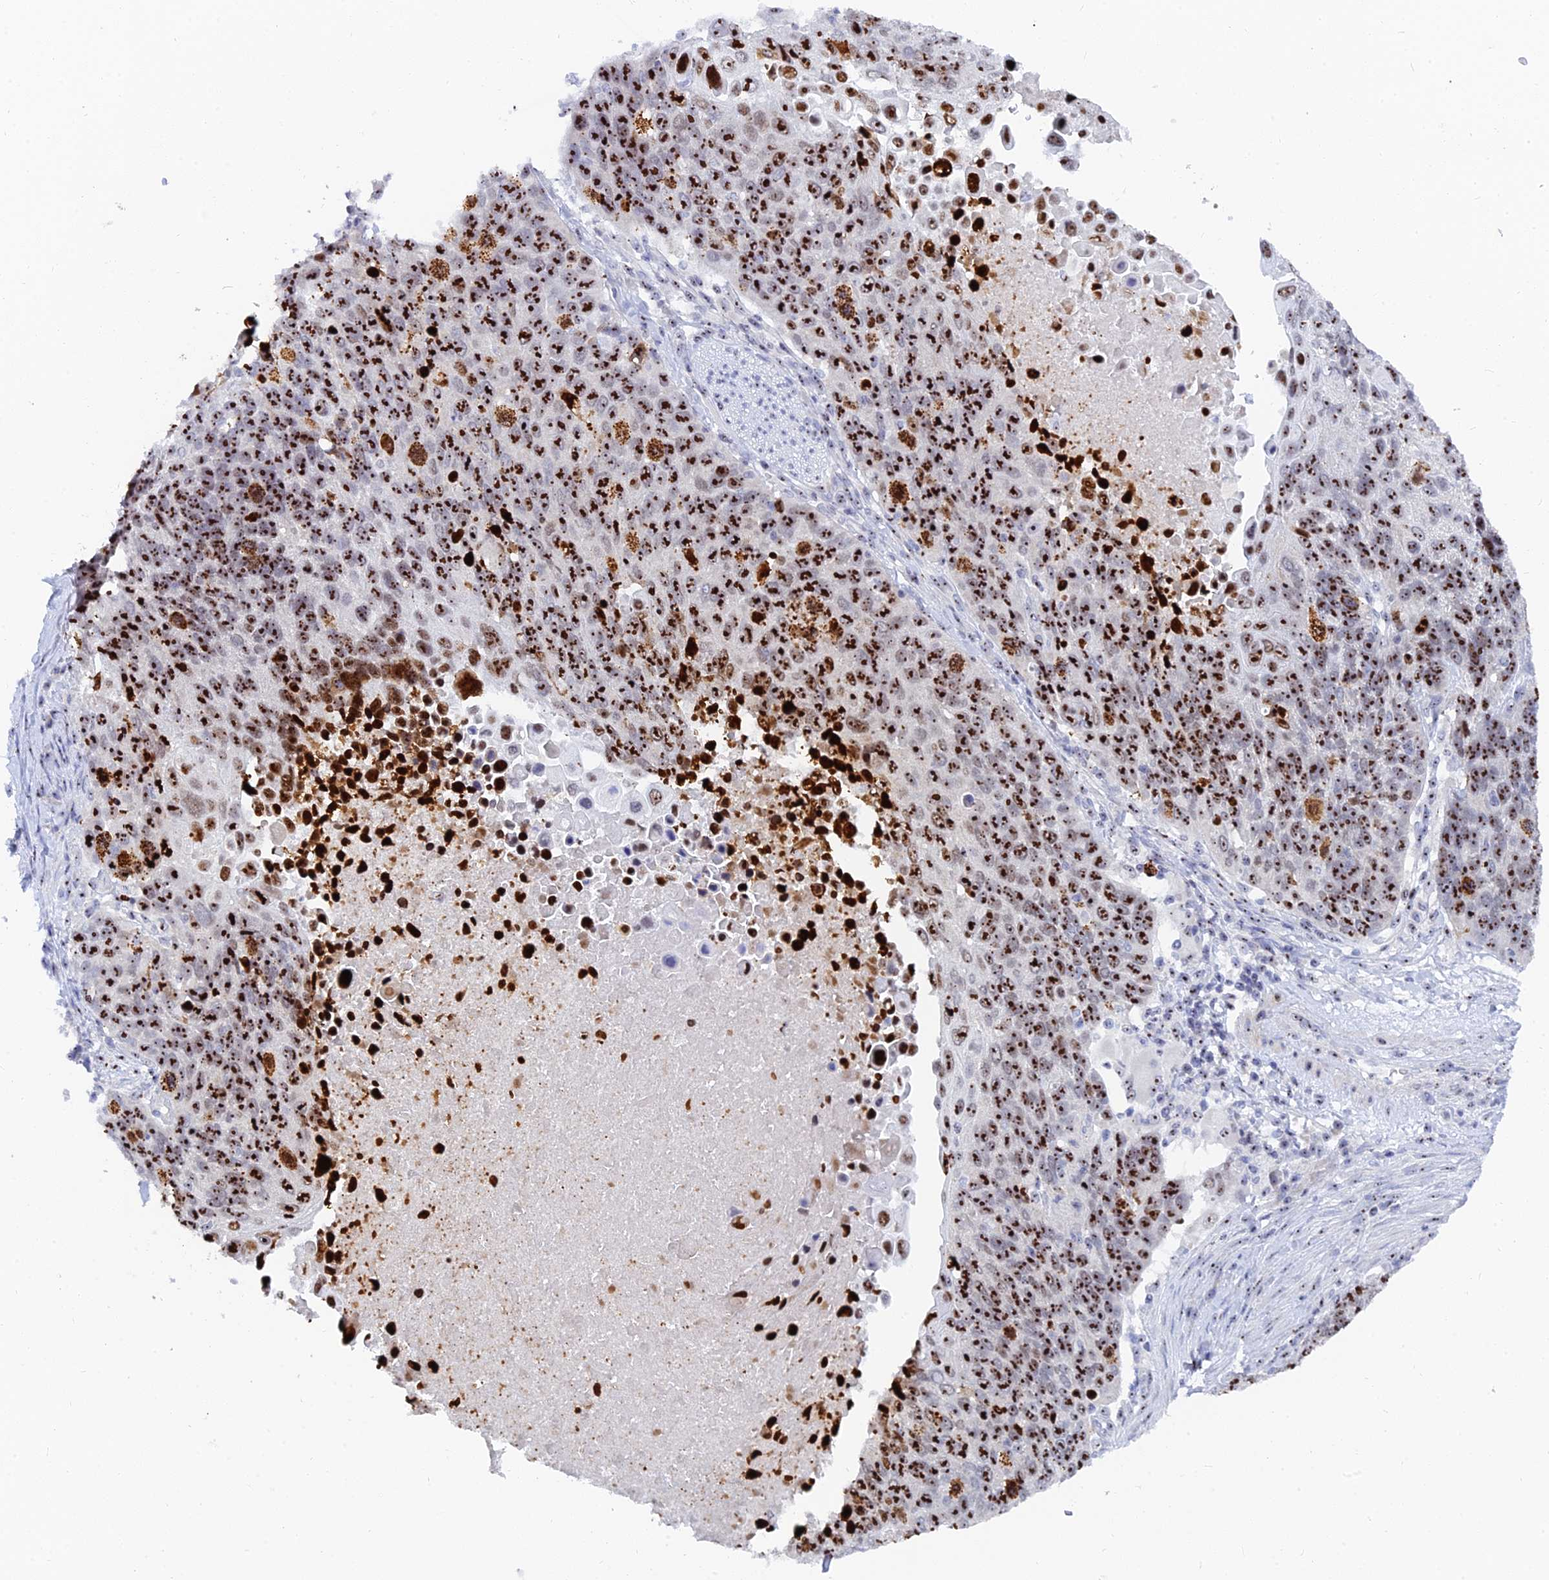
{"staining": {"intensity": "strong", "quantity": ">75%", "location": "nuclear"}, "tissue": "lung cancer", "cell_type": "Tumor cells", "image_type": "cancer", "snomed": [{"axis": "morphology", "description": "Normal tissue, NOS"}, {"axis": "morphology", "description": "Squamous cell carcinoma, NOS"}, {"axis": "topography", "description": "Lymph node"}, {"axis": "topography", "description": "Lung"}], "caption": "A brown stain shows strong nuclear expression of a protein in squamous cell carcinoma (lung) tumor cells. The staining was performed using DAB (3,3'-diaminobenzidine), with brown indicating positive protein expression. Nuclei are stained blue with hematoxylin.", "gene": "RSL1D1", "patient": {"sex": "male", "age": 66}}